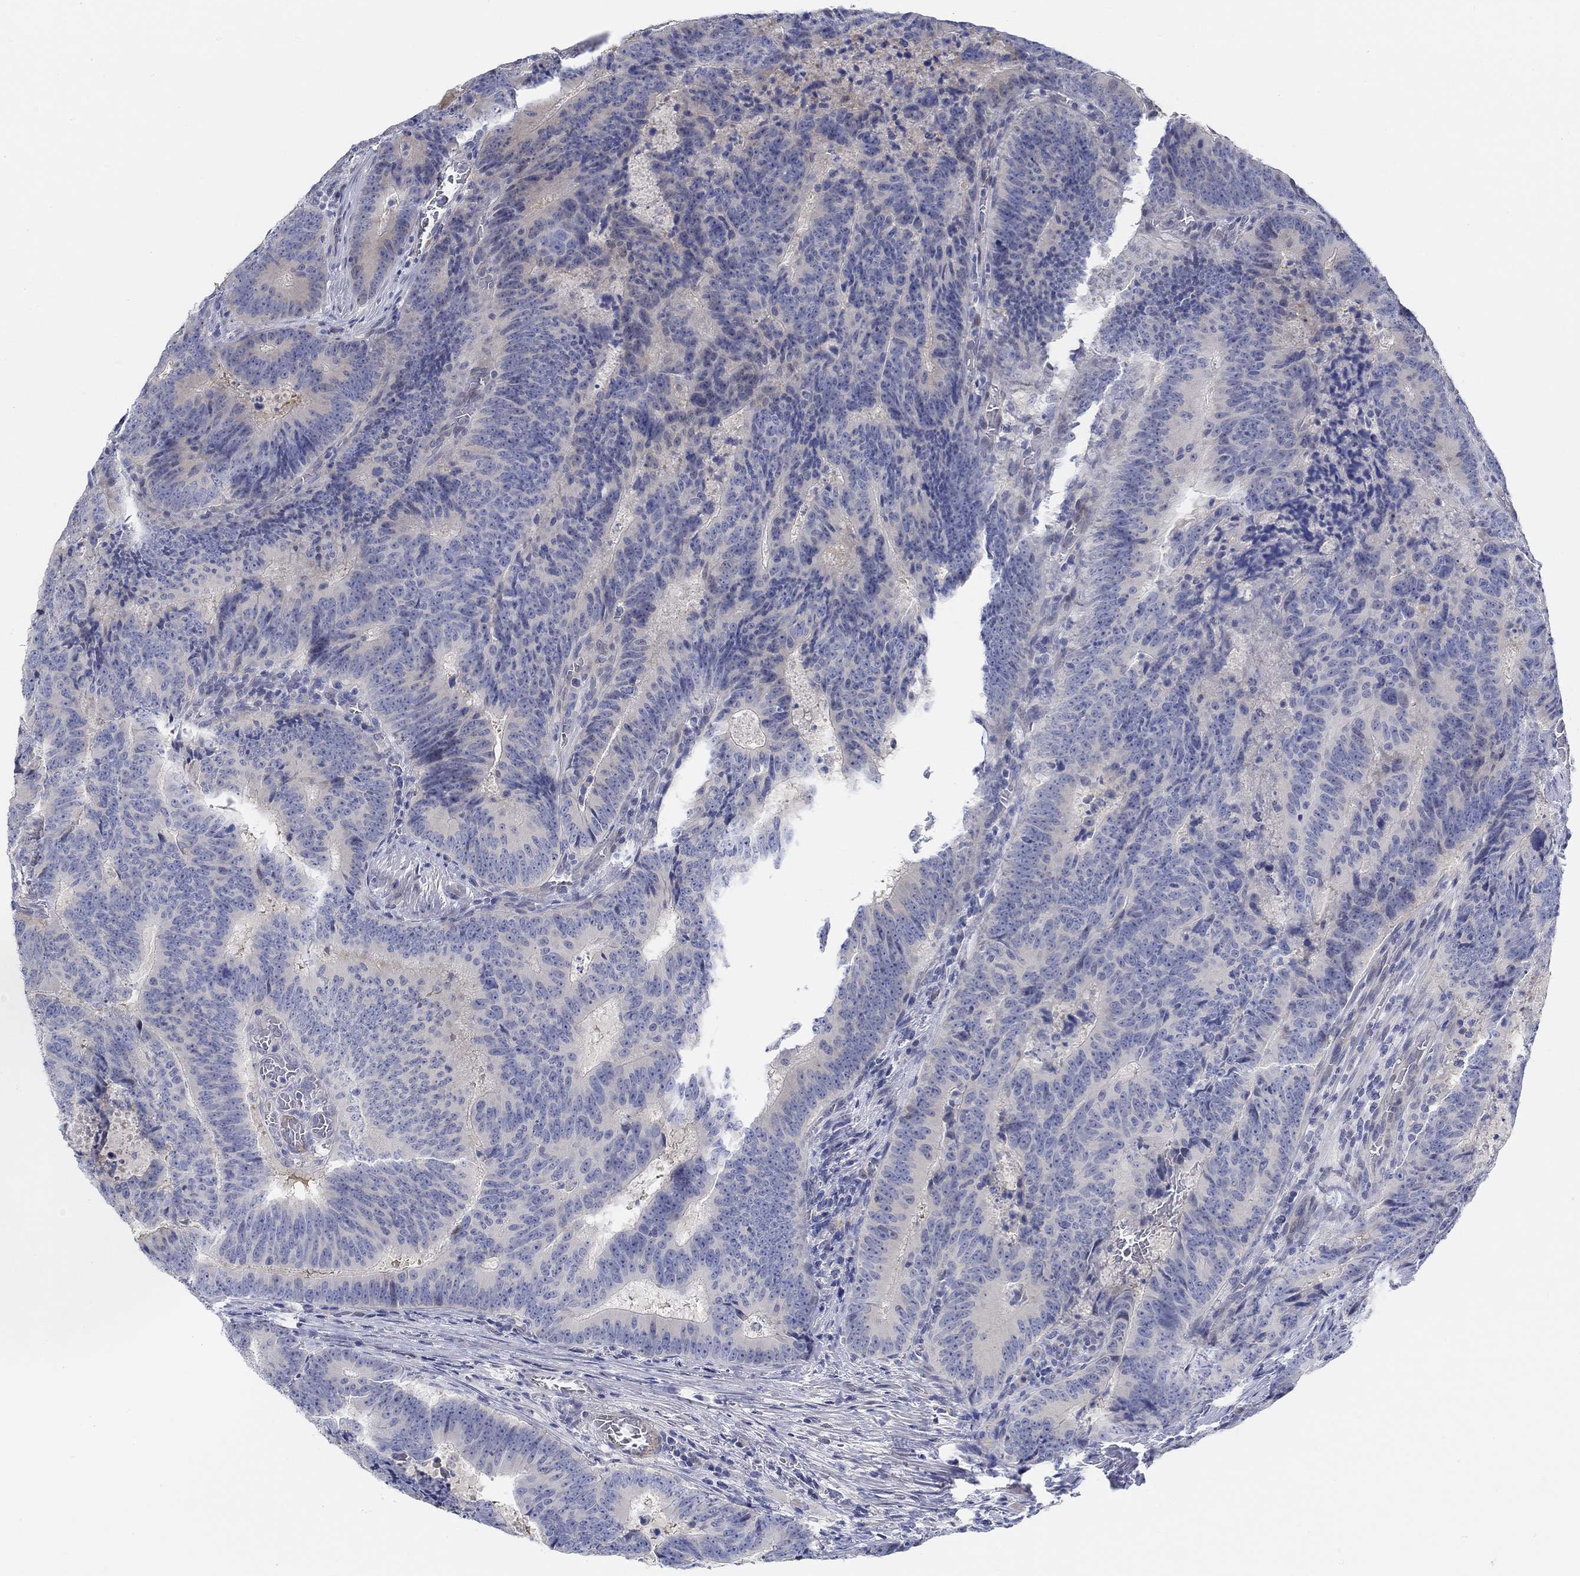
{"staining": {"intensity": "negative", "quantity": "none", "location": "none"}, "tissue": "colorectal cancer", "cell_type": "Tumor cells", "image_type": "cancer", "snomed": [{"axis": "morphology", "description": "Adenocarcinoma, NOS"}, {"axis": "topography", "description": "Colon"}], "caption": "Immunohistochemical staining of colorectal adenocarcinoma displays no significant positivity in tumor cells.", "gene": "SNTG2", "patient": {"sex": "female", "age": 82}}